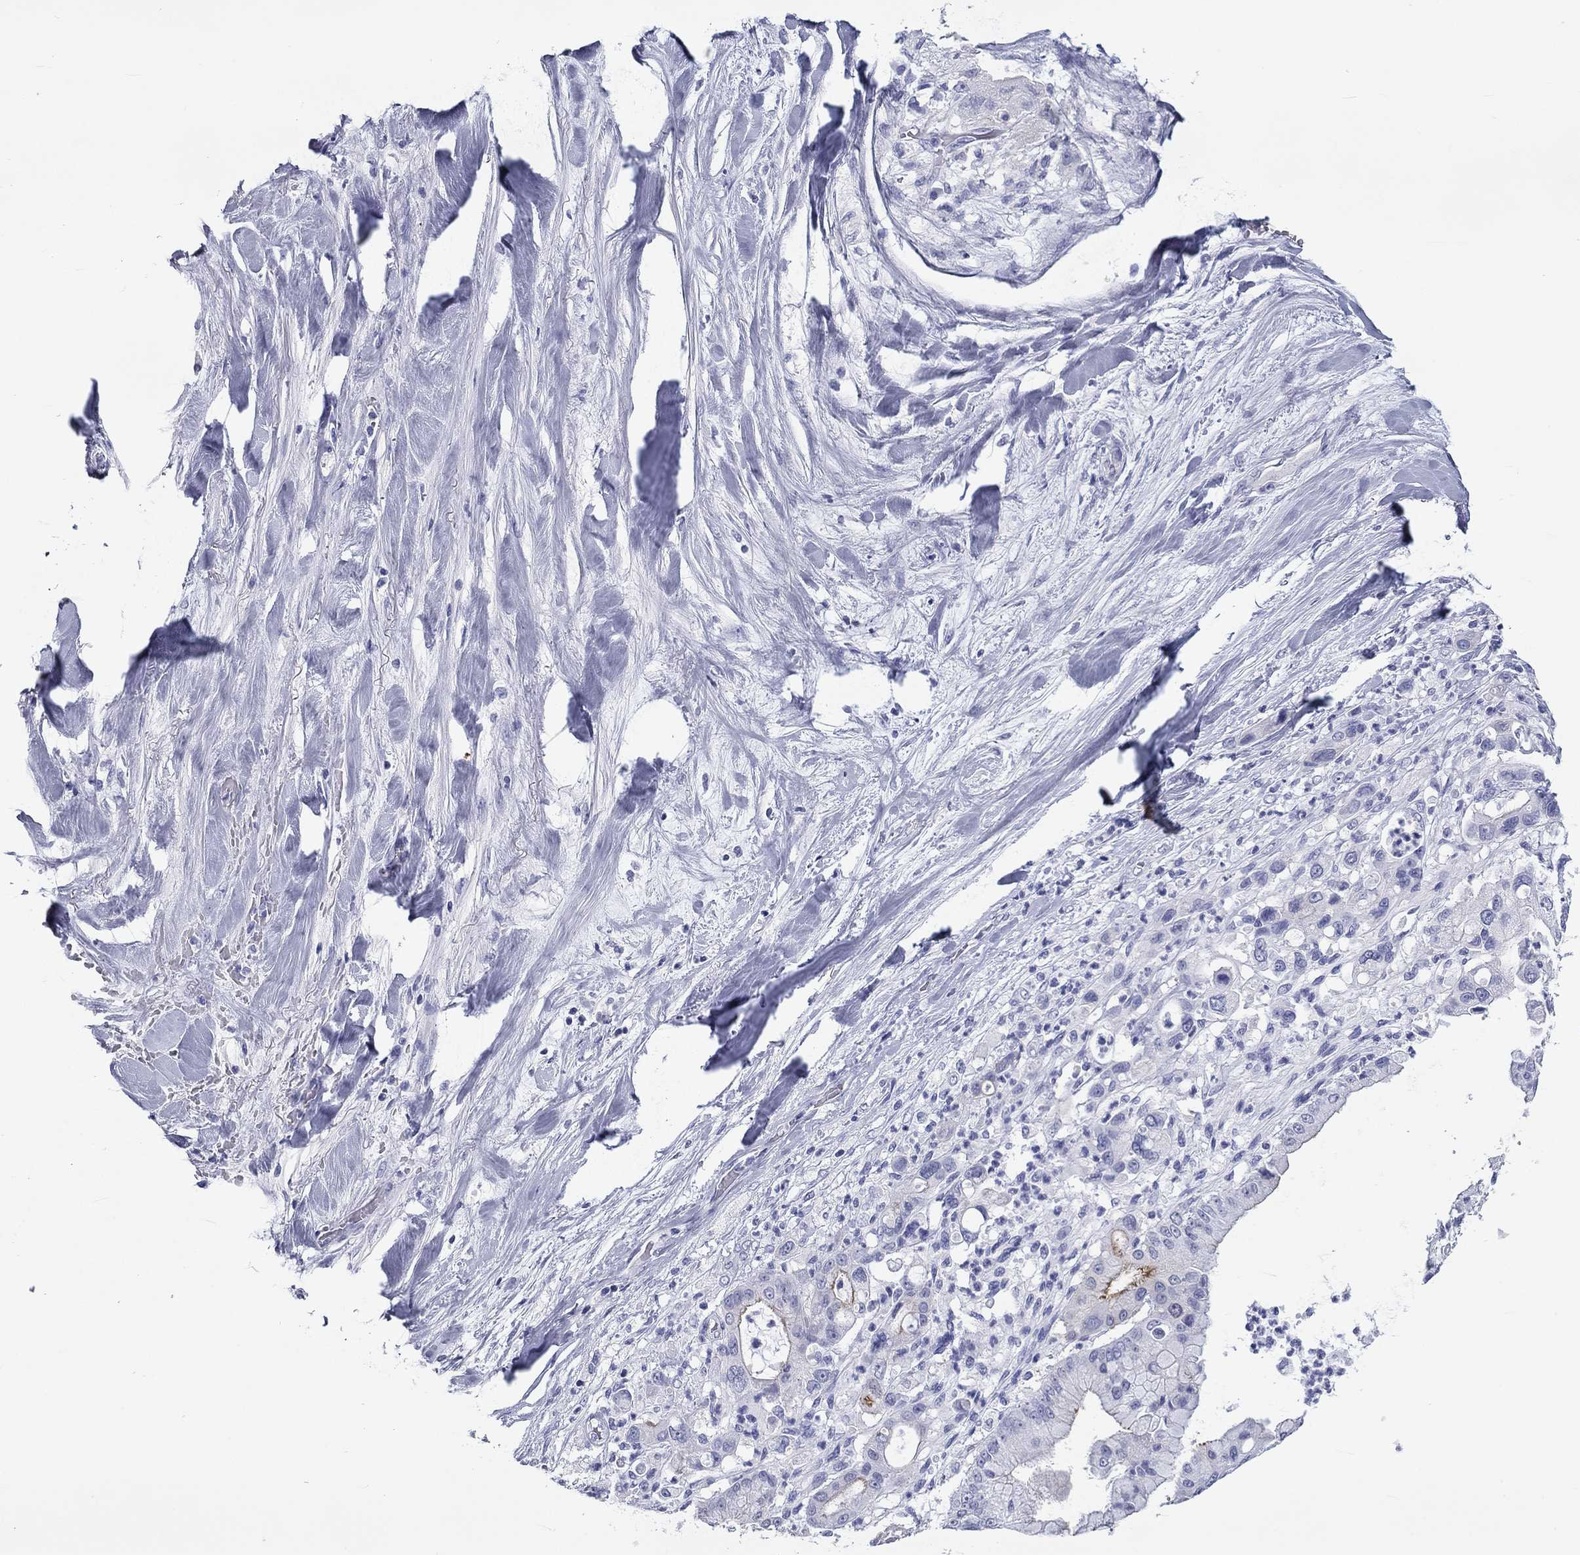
{"staining": {"intensity": "negative", "quantity": "none", "location": "none"}, "tissue": "liver cancer", "cell_type": "Tumor cells", "image_type": "cancer", "snomed": [{"axis": "morphology", "description": "Cholangiocarcinoma"}, {"axis": "topography", "description": "Liver"}], "caption": "This is an immunohistochemistry image of liver cancer (cholangiocarcinoma). There is no positivity in tumor cells.", "gene": "DNALI1", "patient": {"sex": "female", "age": 54}}